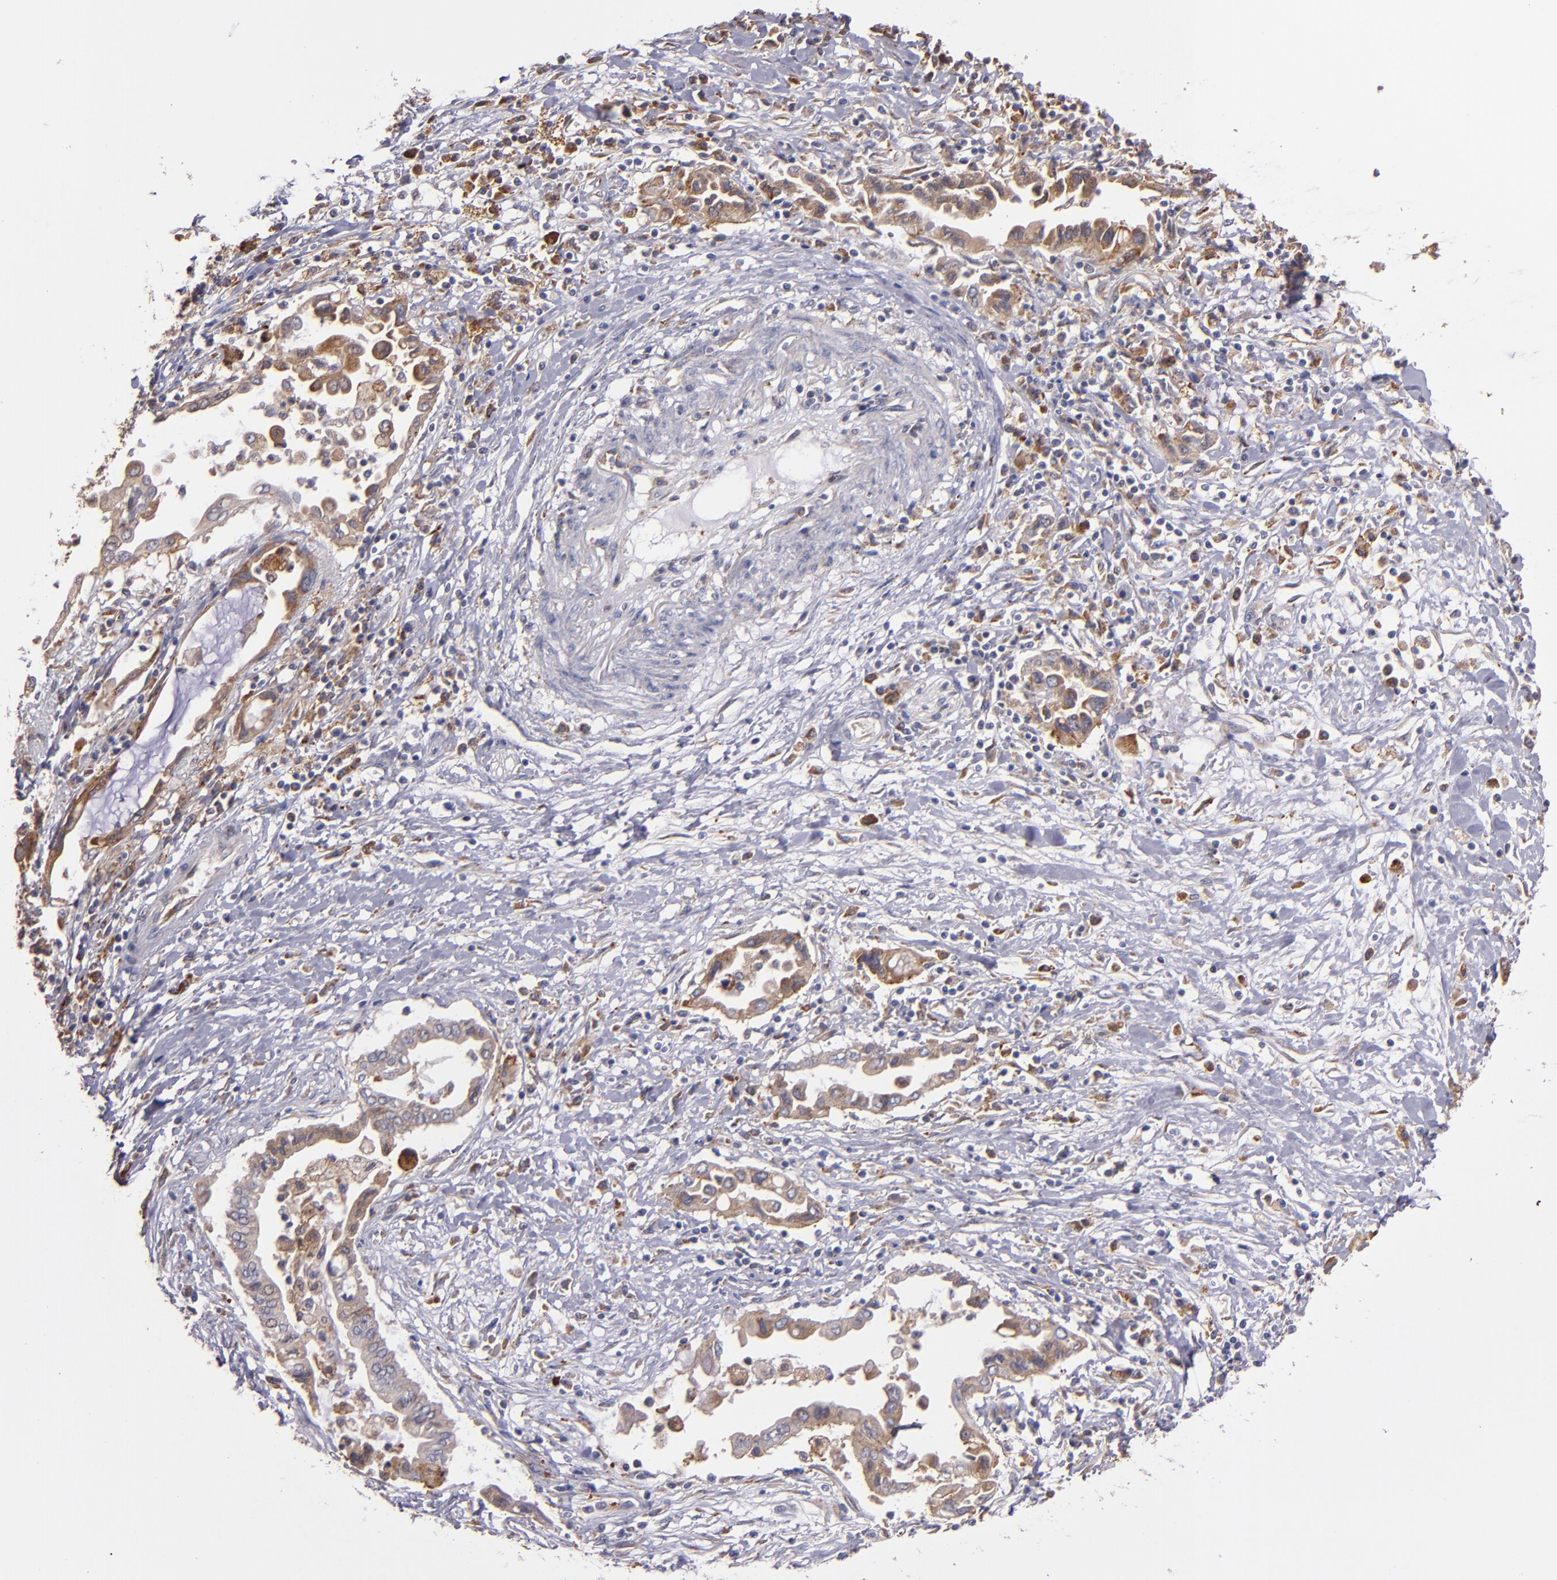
{"staining": {"intensity": "moderate", "quantity": ">75%", "location": "cytoplasmic/membranous"}, "tissue": "pancreatic cancer", "cell_type": "Tumor cells", "image_type": "cancer", "snomed": [{"axis": "morphology", "description": "Adenocarcinoma, NOS"}, {"axis": "topography", "description": "Pancreas"}], "caption": "The micrograph displays staining of pancreatic cancer, revealing moderate cytoplasmic/membranous protein staining (brown color) within tumor cells. The staining was performed using DAB to visualize the protein expression in brown, while the nuclei were stained in blue with hematoxylin (Magnification: 20x).", "gene": "IFIH1", "patient": {"sex": "female", "age": 57}}